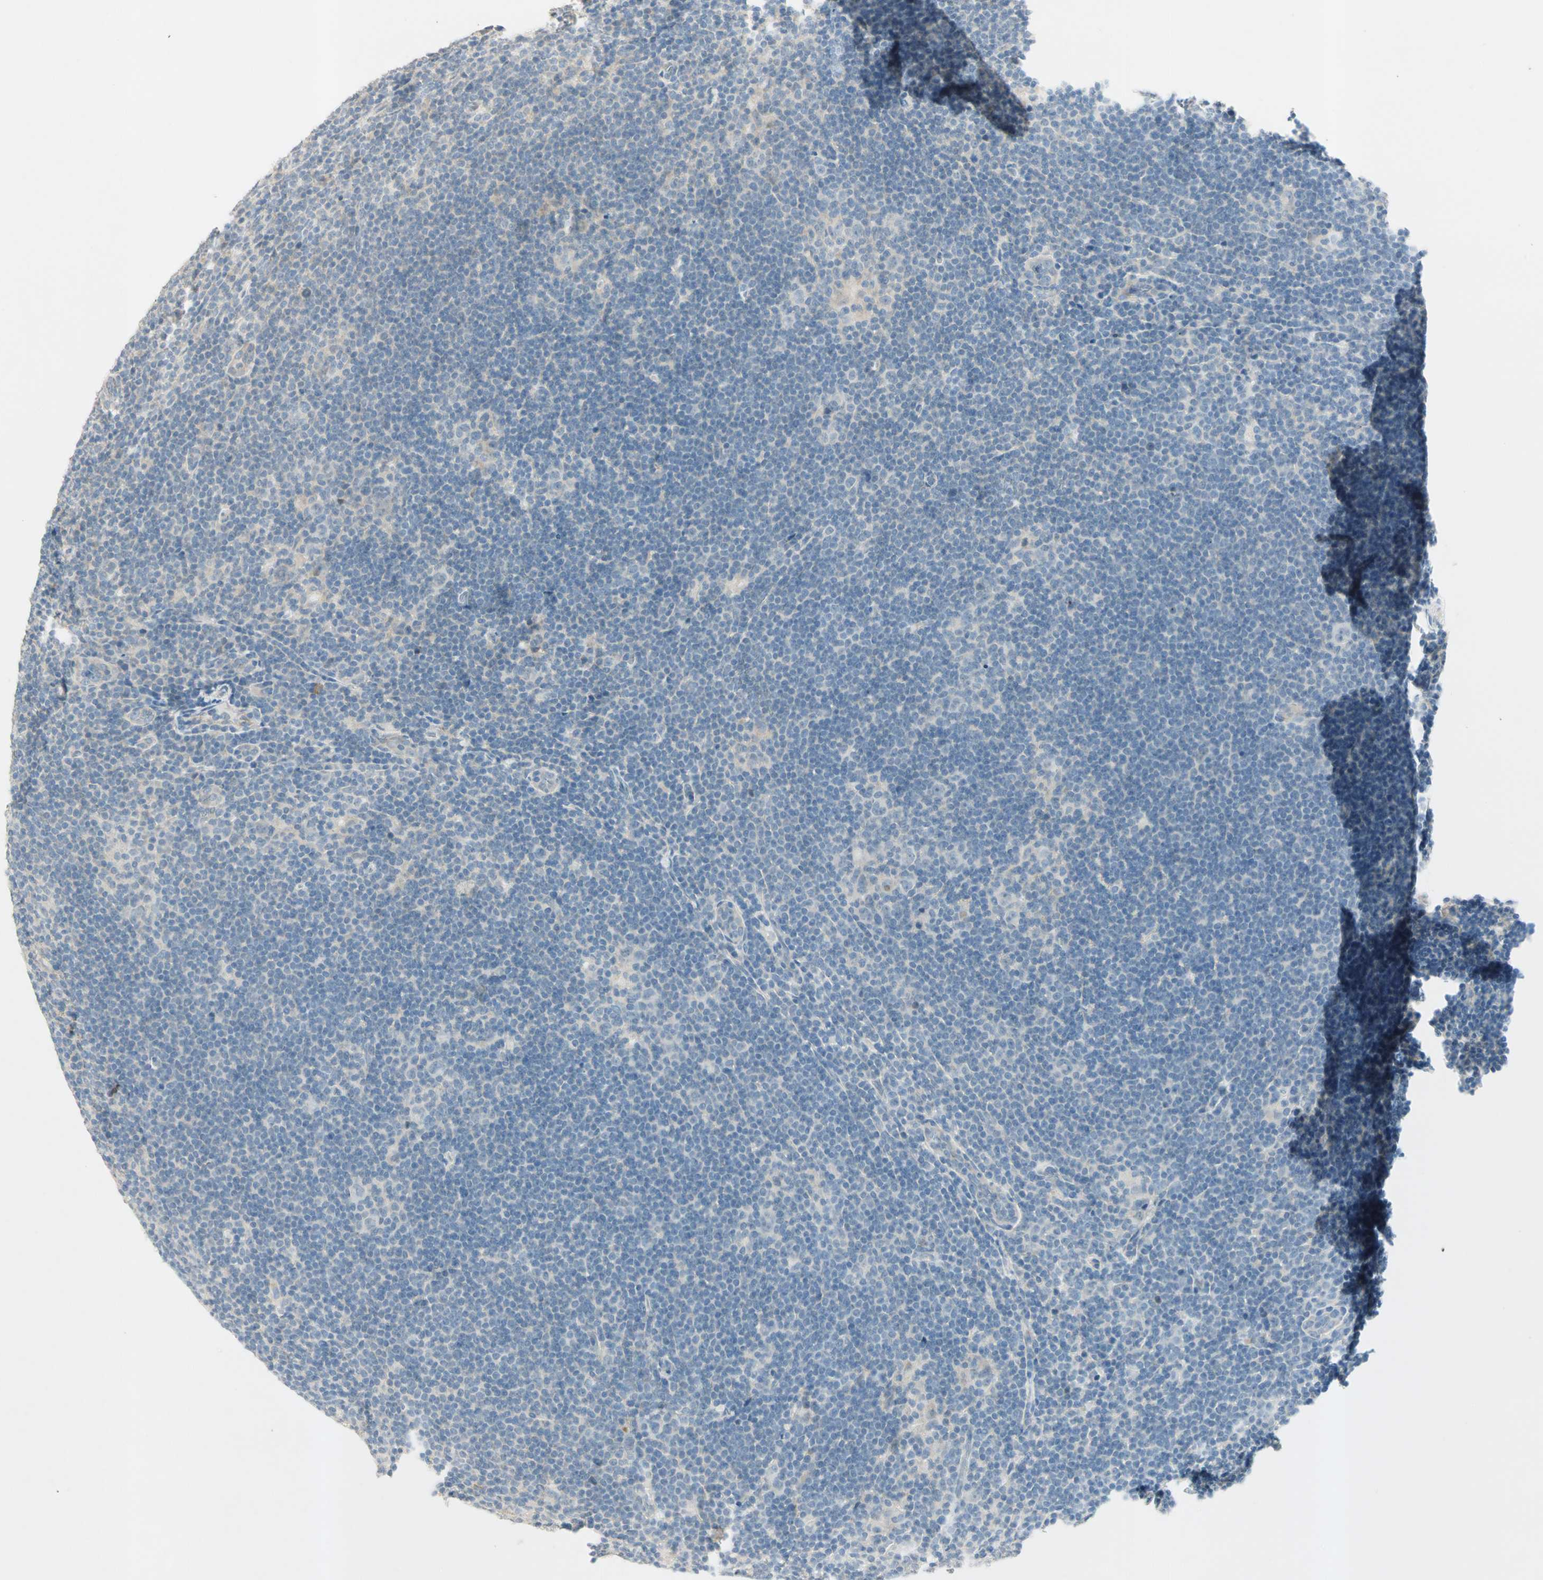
{"staining": {"intensity": "negative", "quantity": "none", "location": "none"}, "tissue": "lymphoma", "cell_type": "Tumor cells", "image_type": "cancer", "snomed": [{"axis": "morphology", "description": "Hodgkin's disease, NOS"}, {"axis": "topography", "description": "Lymph node"}], "caption": "Immunohistochemistry (IHC) of human lymphoma reveals no positivity in tumor cells.", "gene": "SERPIND1", "patient": {"sex": "female", "age": 57}}